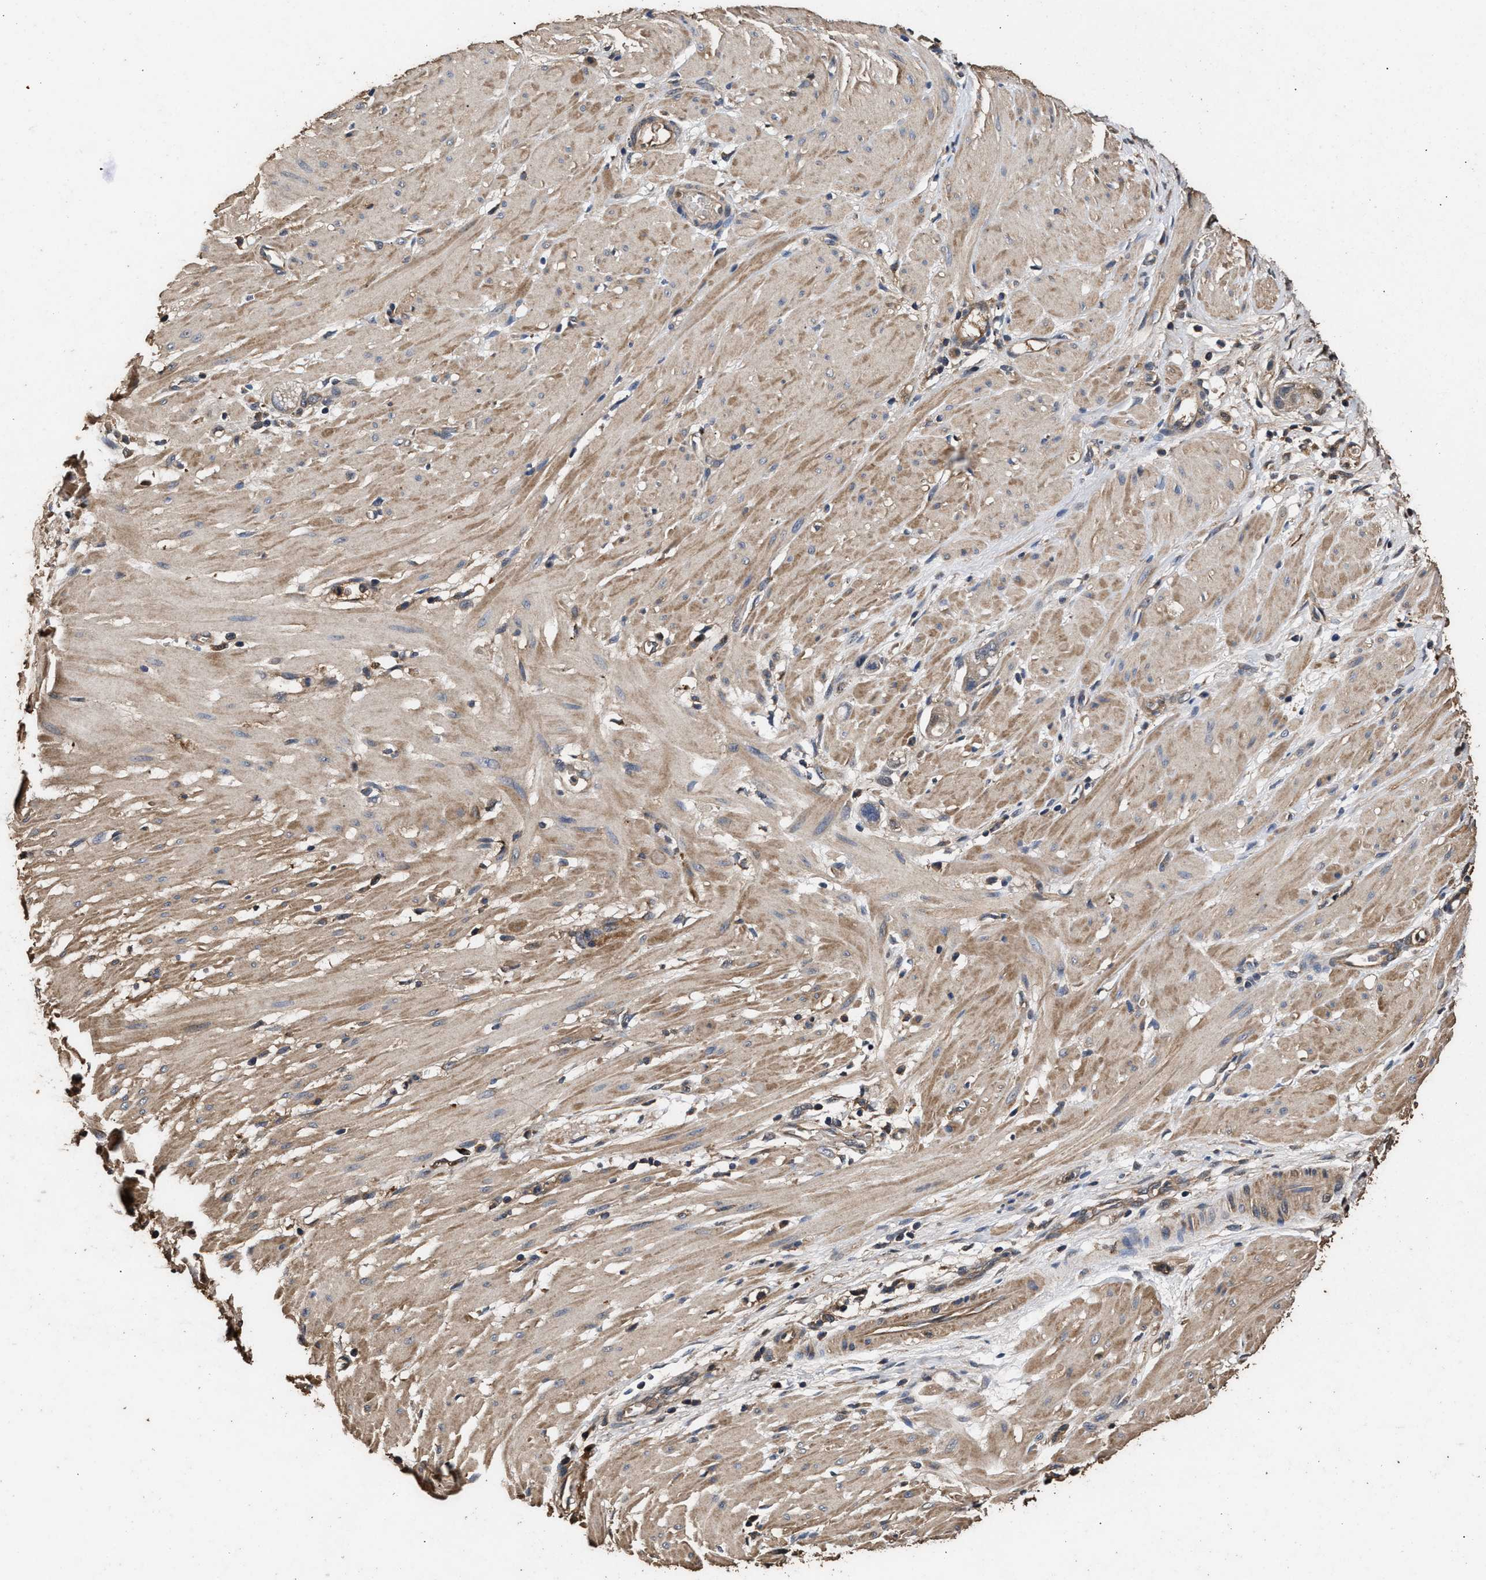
{"staining": {"intensity": "weak", "quantity": "25%-75%", "location": "cytoplasmic/membranous"}, "tissue": "stomach cancer", "cell_type": "Tumor cells", "image_type": "cancer", "snomed": [{"axis": "morphology", "description": "Adenocarcinoma, NOS"}, {"axis": "topography", "description": "Stomach"}, {"axis": "topography", "description": "Stomach, lower"}], "caption": "This is an image of IHC staining of stomach cancer, which shows weak staining in the cytoplasmic/membranous of tumor cells.", "gene": "KYAT1", "patient": {"sex": "female", "age": 48}}